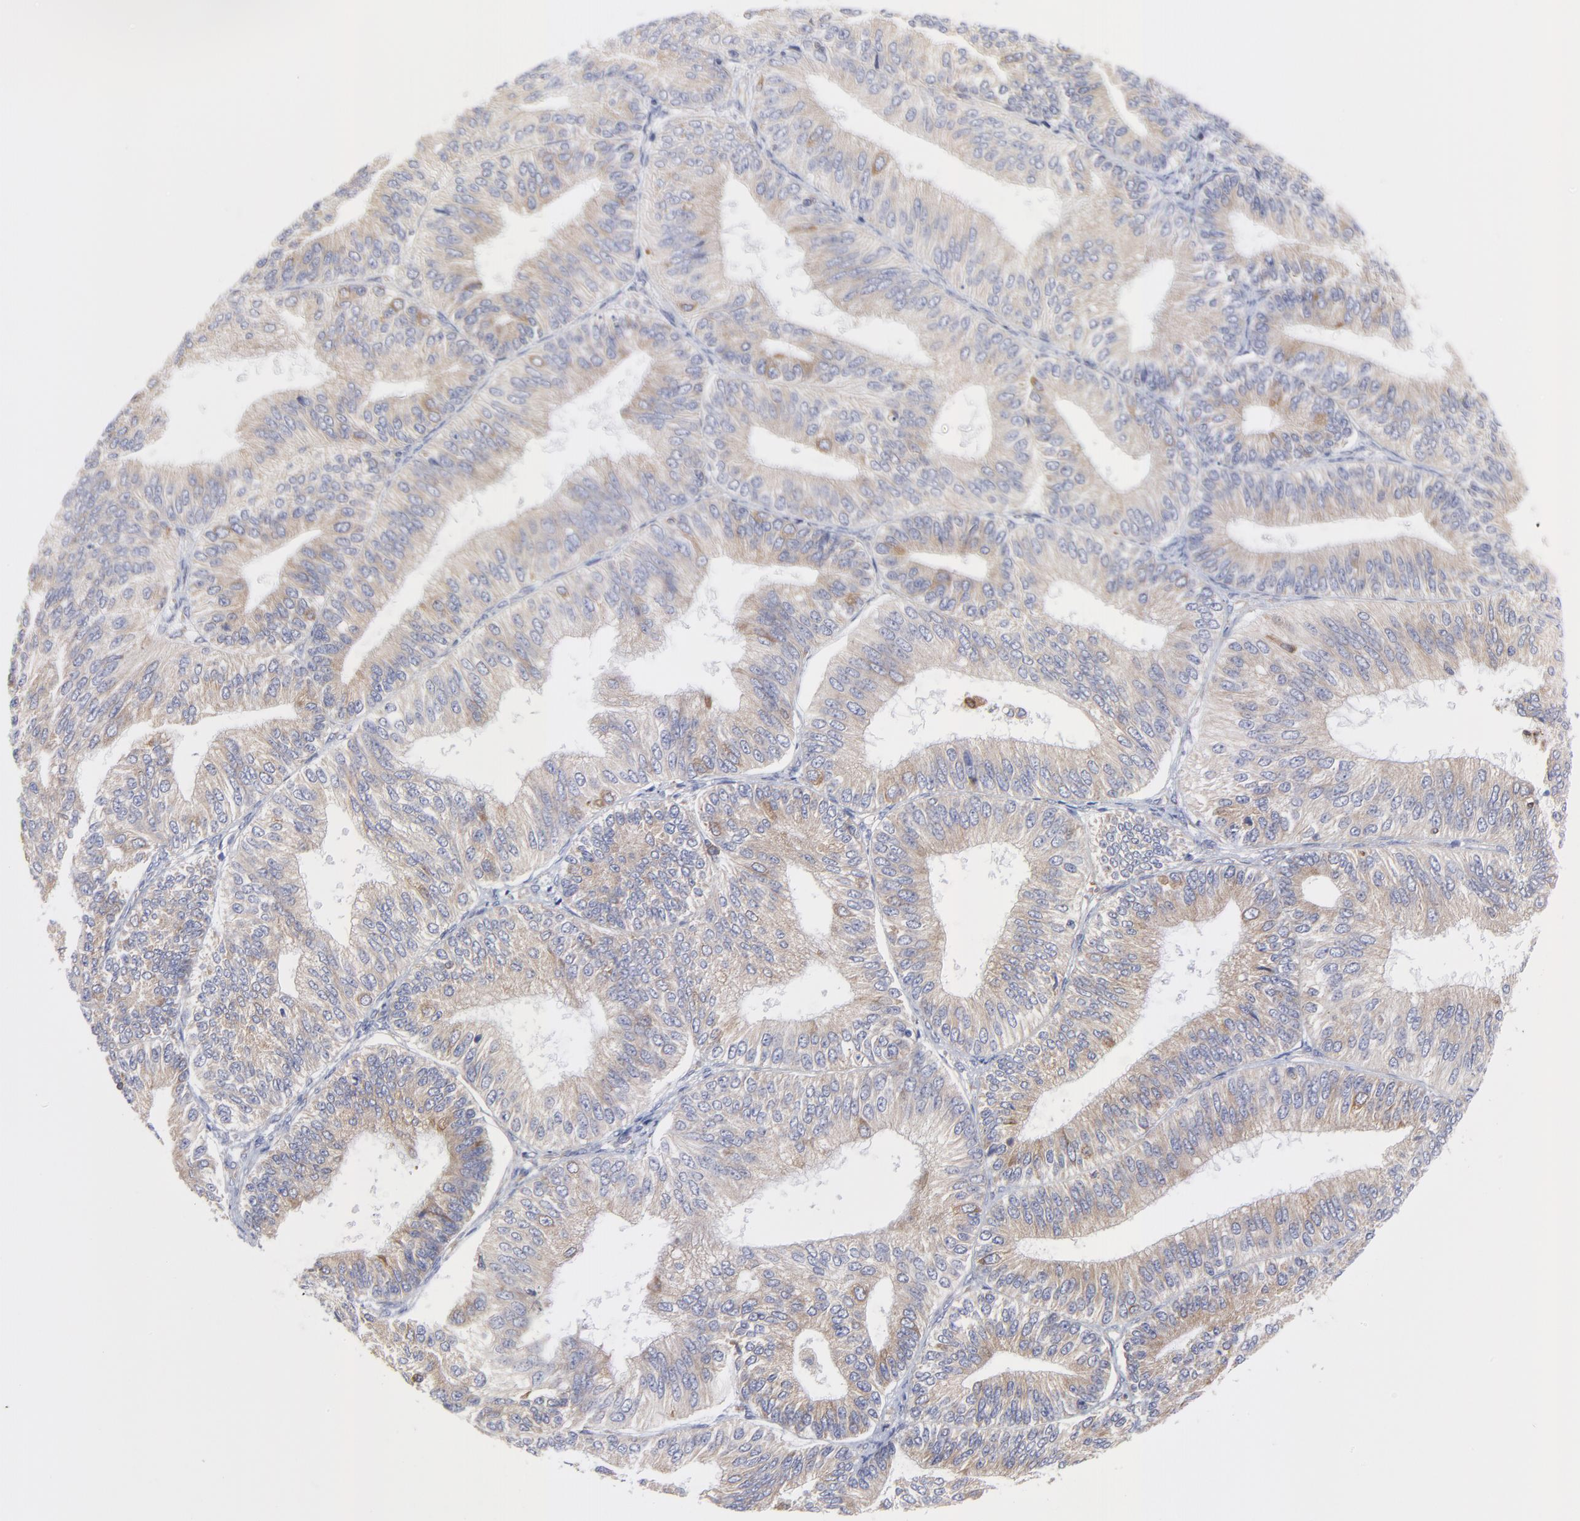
{"staining": {"intensity": "moderate", "quantity": ">75%", "location": "cytoplasmic/membranous"}, "tissue": "endometrial cancer", "cell_type": "Tumor cells", "image_type": "cancer", "snomed": [{"axis": "morphology", "description": "Adenocarcinoma, NOS"}, {"axis": "topography", "description": "Endometrium"}], "caption": "A brown stain labels moderate cytoplasmic/membranous expression of a protein in human endometrial adenocarcinoma tumor cells. (Stains: DAB (3,3'-diaminobenzidine) in brown, nuclei in blue, Microscopy: brightfield microscopy at high magnification).", "gene": "MOSPD2", "patient": {"sex": "female", "age": 55}}